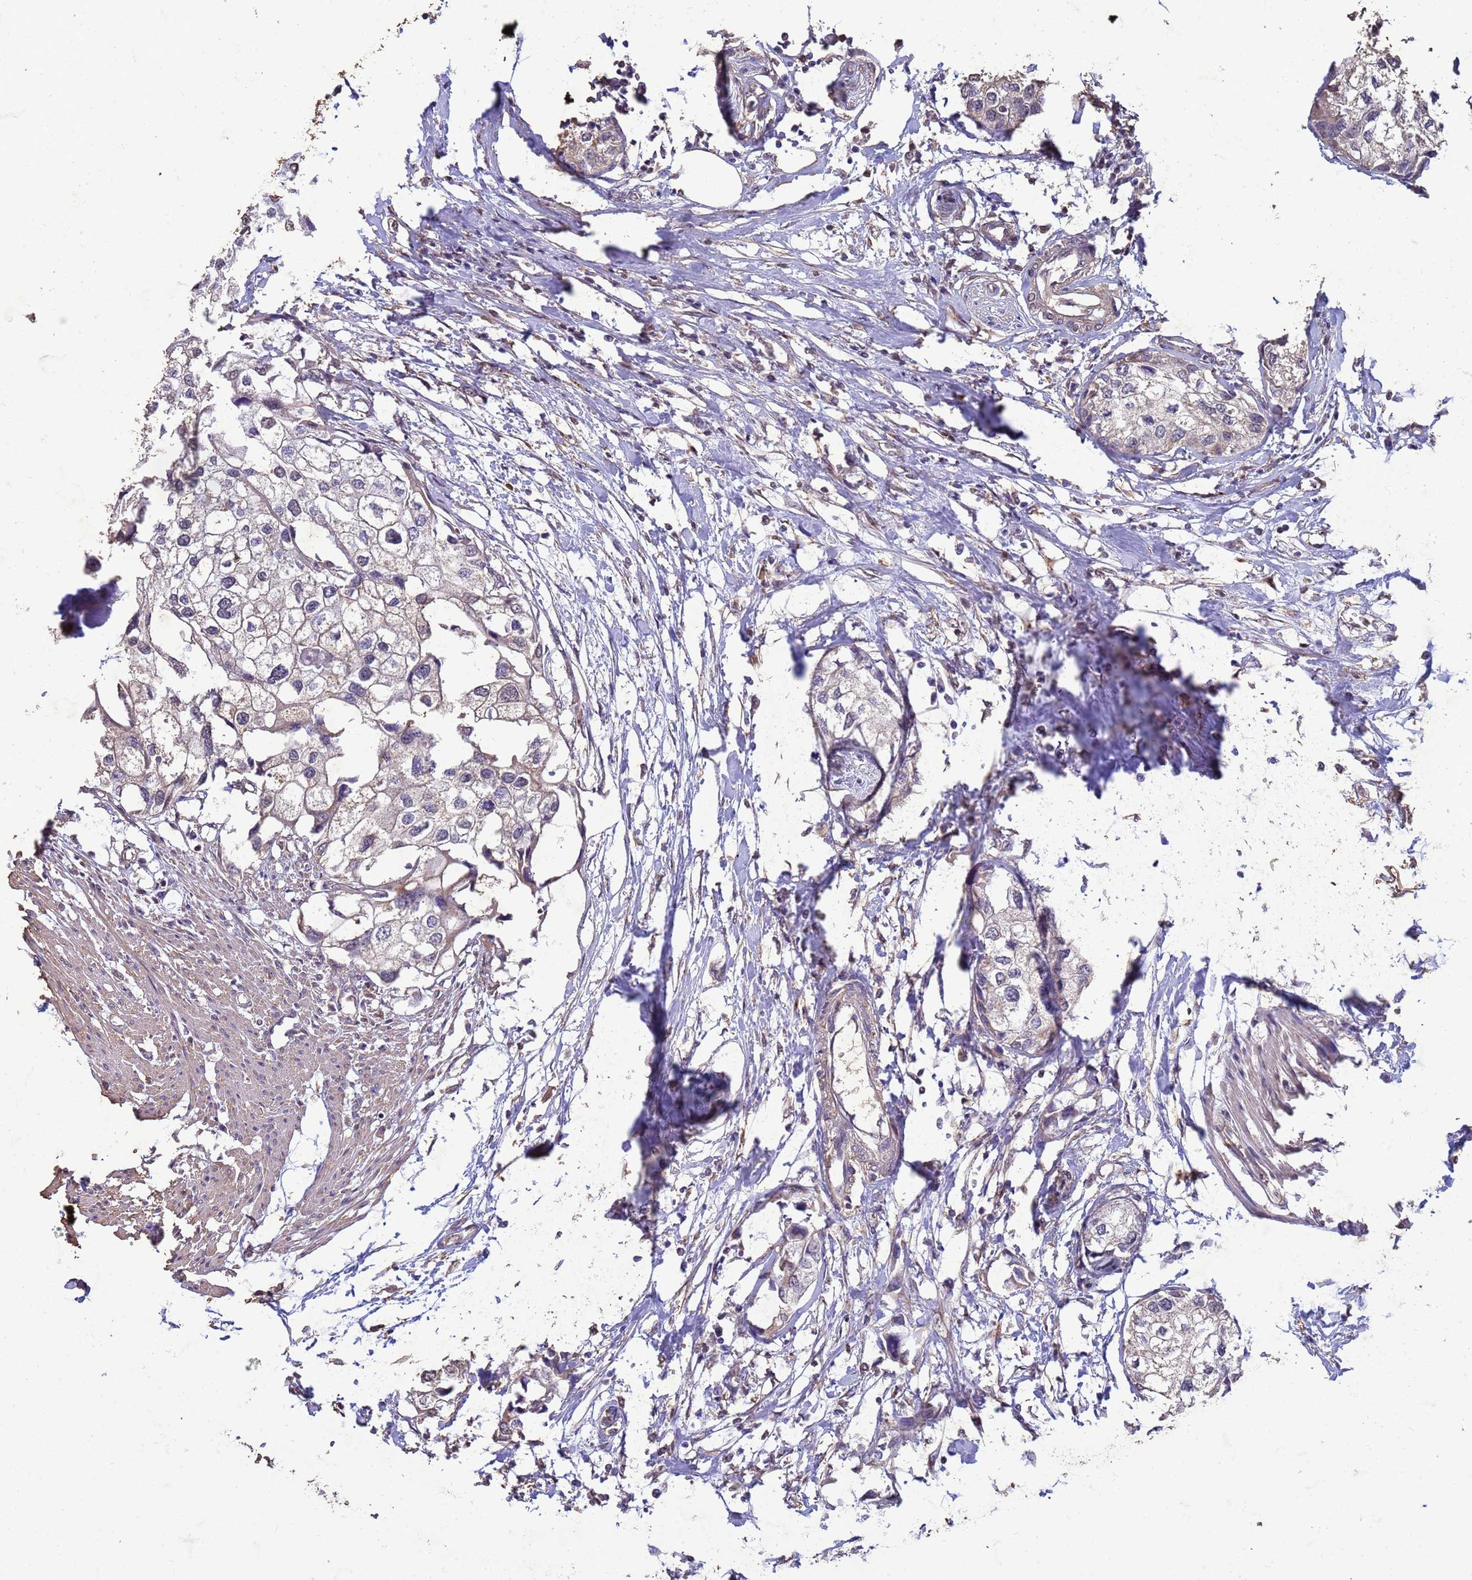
{"staining": {"intensity": "negative", "quantity": "none", "location": "none"}, "tissue": "urothelial cancer", "cell_type": "Tumor cells", "image_type": "cancer", "snomed": [{"axis": "morphology", "description": "Urothelial carcinoma, High grade"}, {"axis": "topography", "description": "Urinary bladder"}], "caption": "Urothelial cancer was stained to show a protein in brown. There is no significant staining in tumor cells.", "gene": "SLC25A15", "patient": {"sex": "male", "age": 64}}